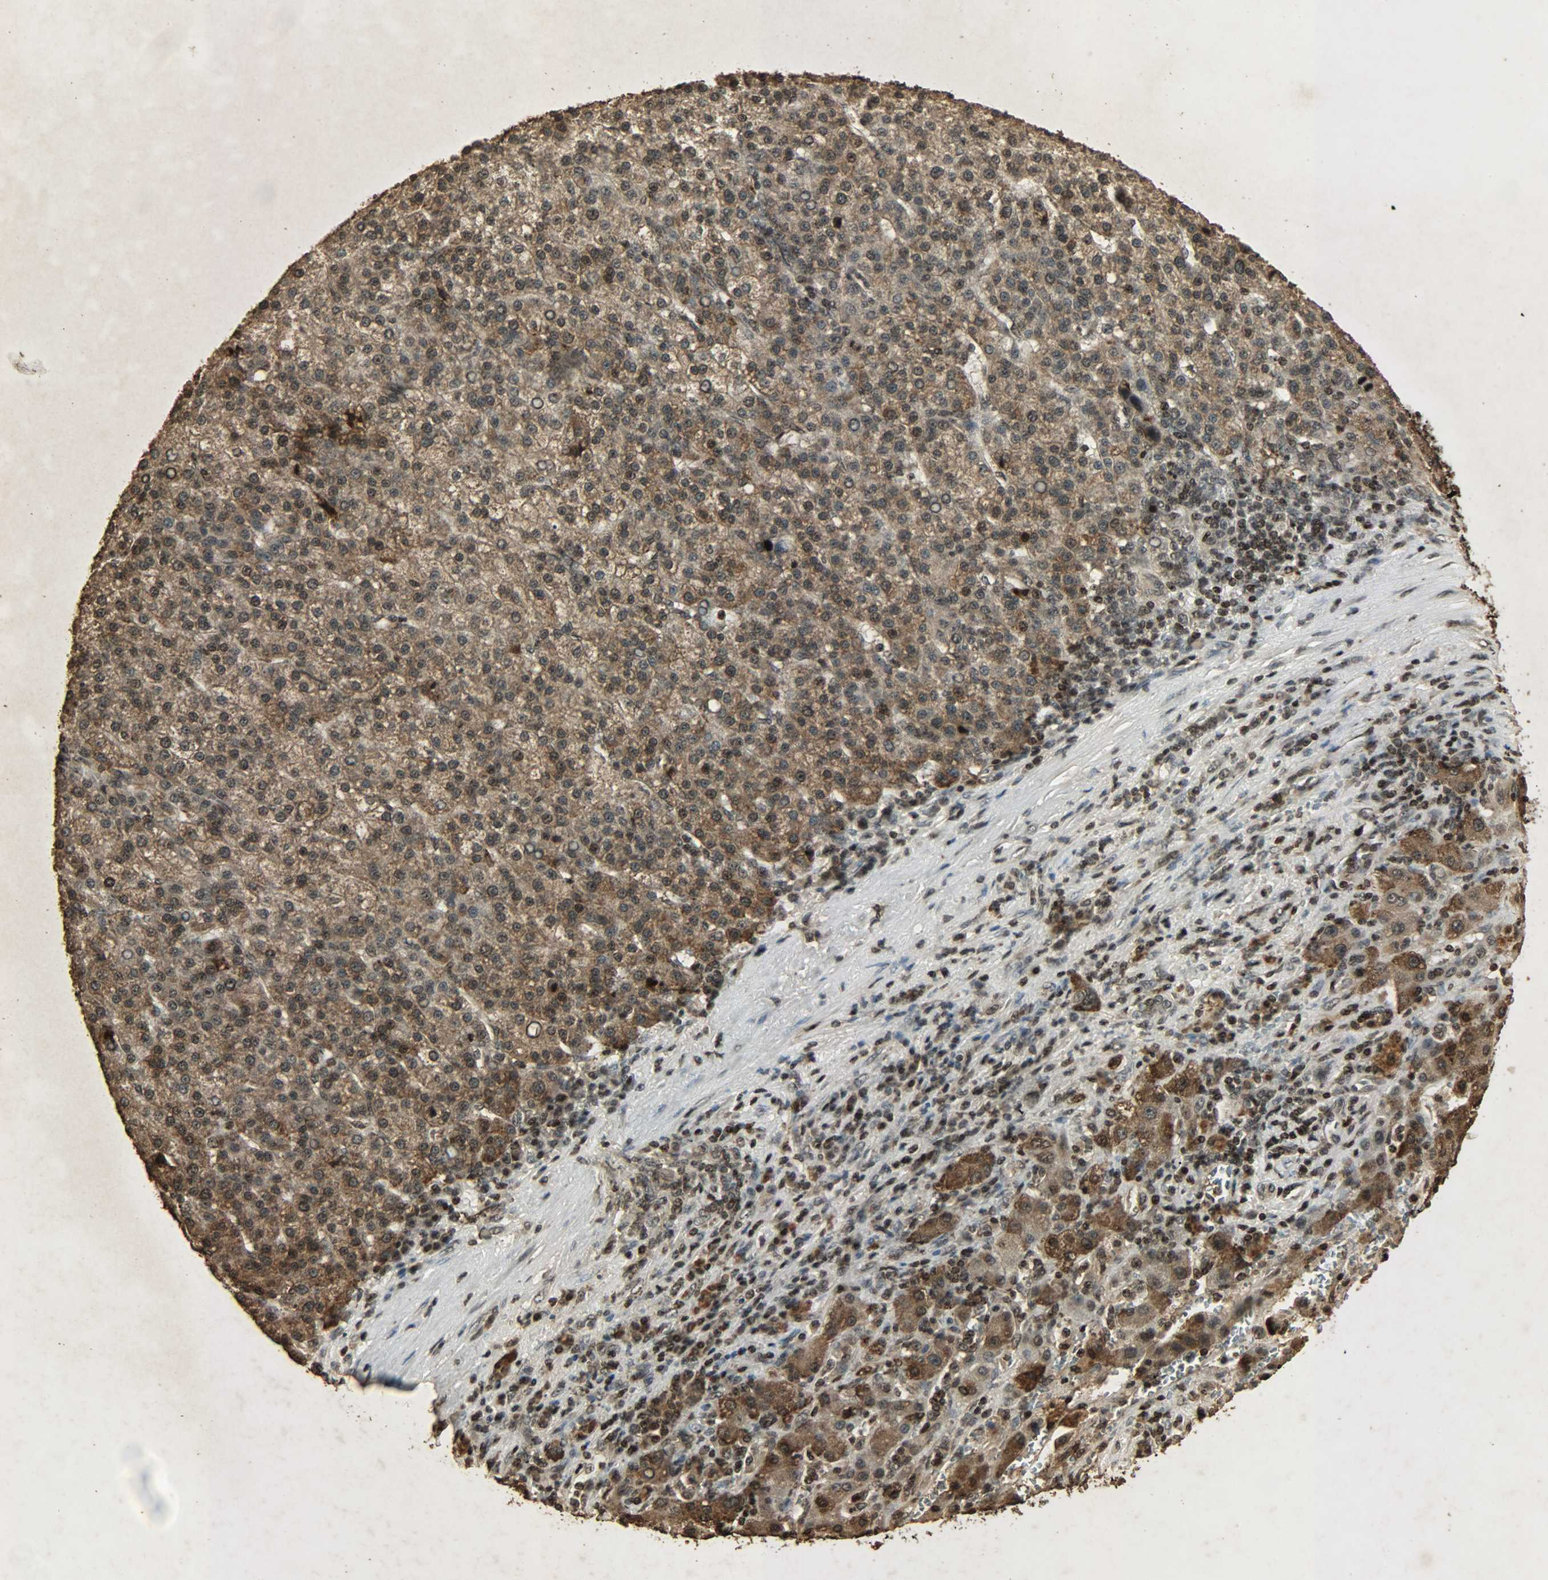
{"staining": {"intensity": "strong", "quantity": ">75%", "location": "cytoplasmic/membranous,nuclear"}, "tissue": "liver cancer", "cell_type": "Tumor cells", "image_type": "cancer", "snomed": [{"axis": "morphology", "description": "Carcinoma, Hepatocellular, NOS"}, {"axis": "topography", "description": "Liver"}], "caption": "A histopathology image of hepatocellular carcinoma (liver) stained for a protein reveals strong cytoplasmic/membranous and nuclear brown staining in tumor cells.", "gene": "PPP3R1", "patient": {"sex": "female", "age": 58}}